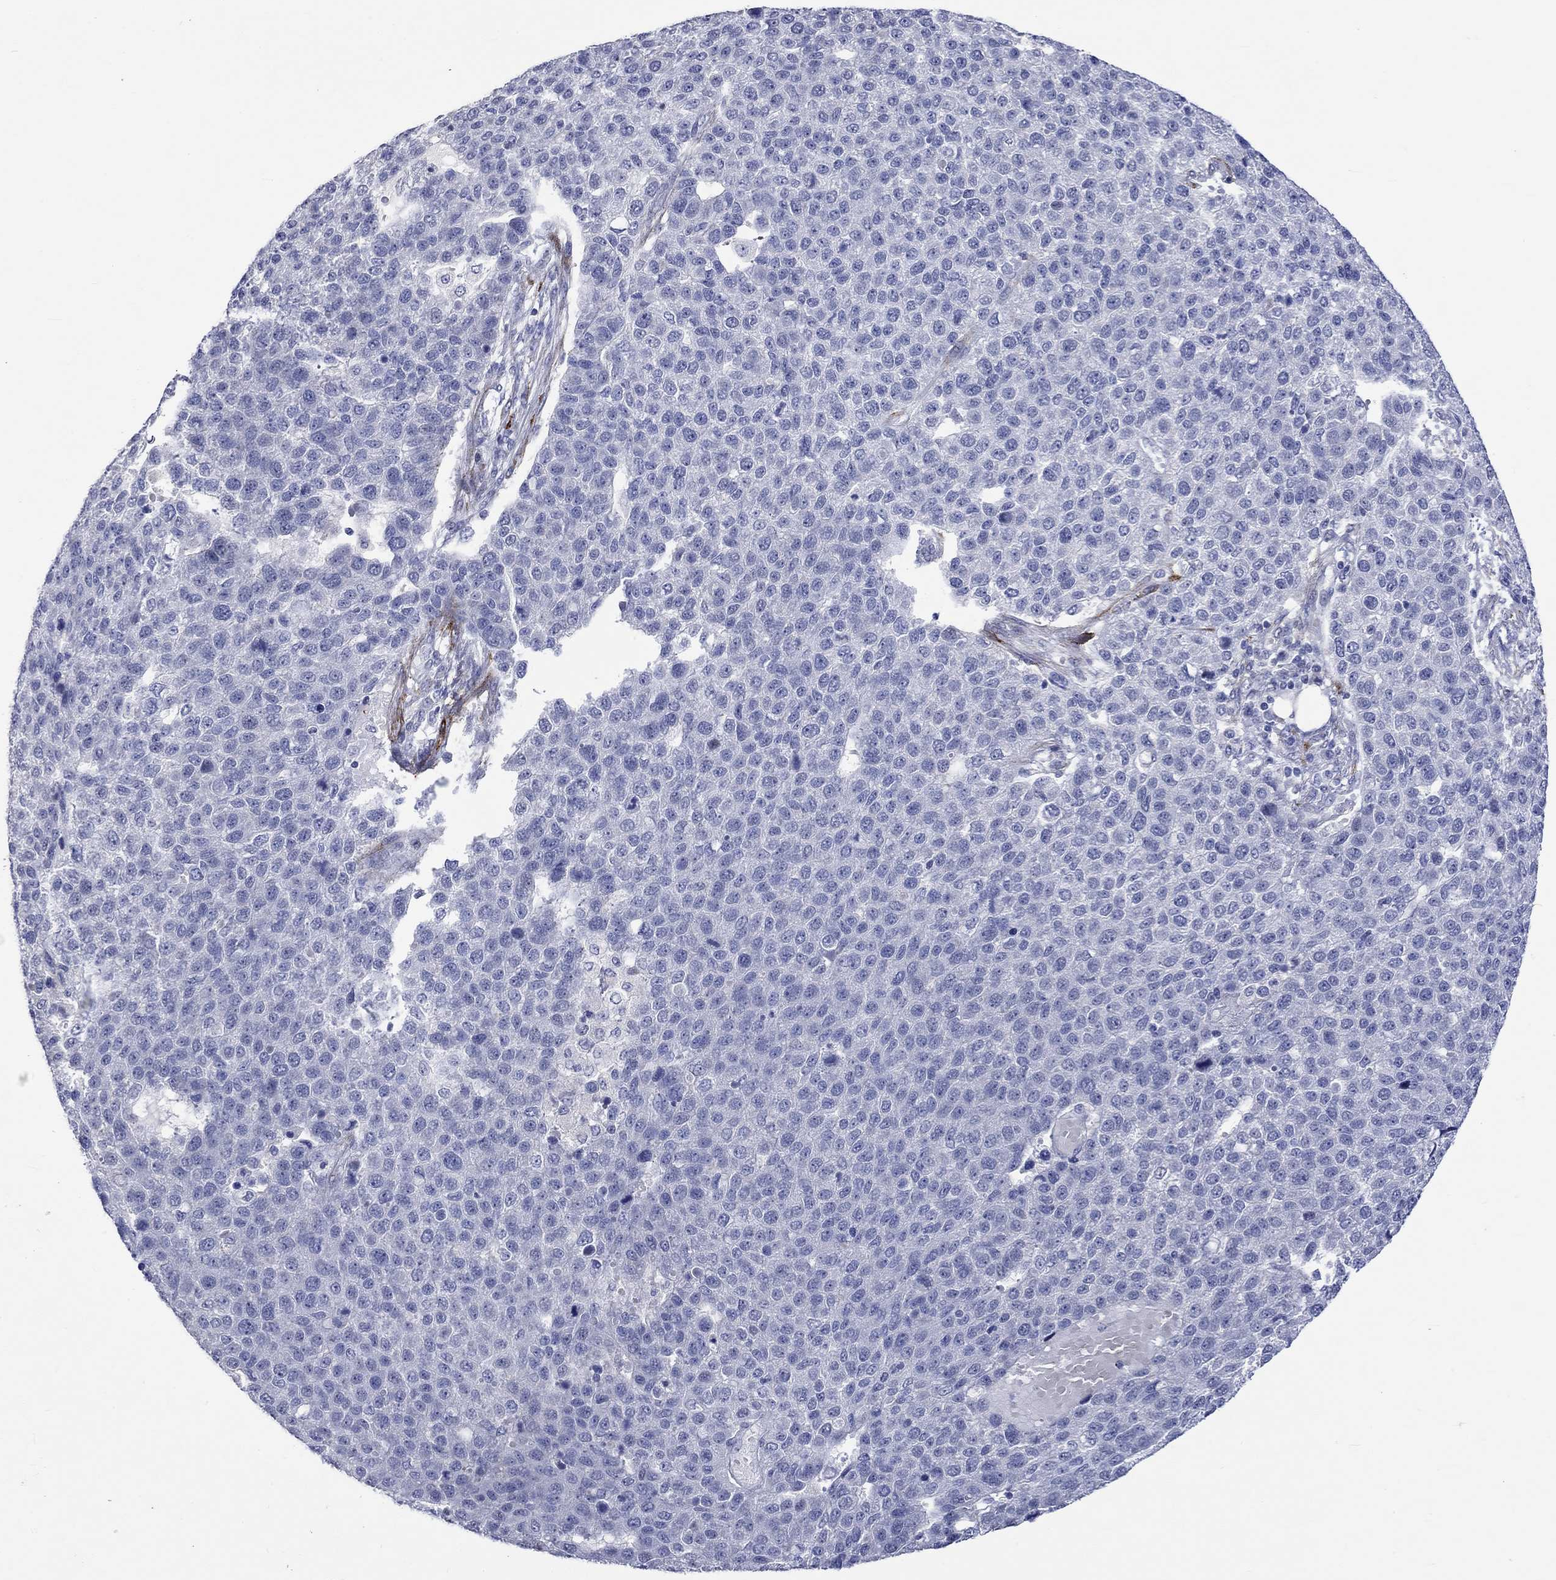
{"staining": {"intensity": "negative", "quantity": "none", "location": "none"}, "tissue": "pancreatic cancer", "cell_type": "Tumor cells", "image_type": "cancer", "snomed": [{"axis": "morphology", "description": "Adenocarcinoma, NOS"}, {"axis": "topography", "description": "Pancreas"}], "caption": "A photomicrograph of human adenocarcinoma (pancreatic) is negative for staining in tumor cells.", "gene": "CRYAB", "patient": {"sex": "female", "age": 61}}